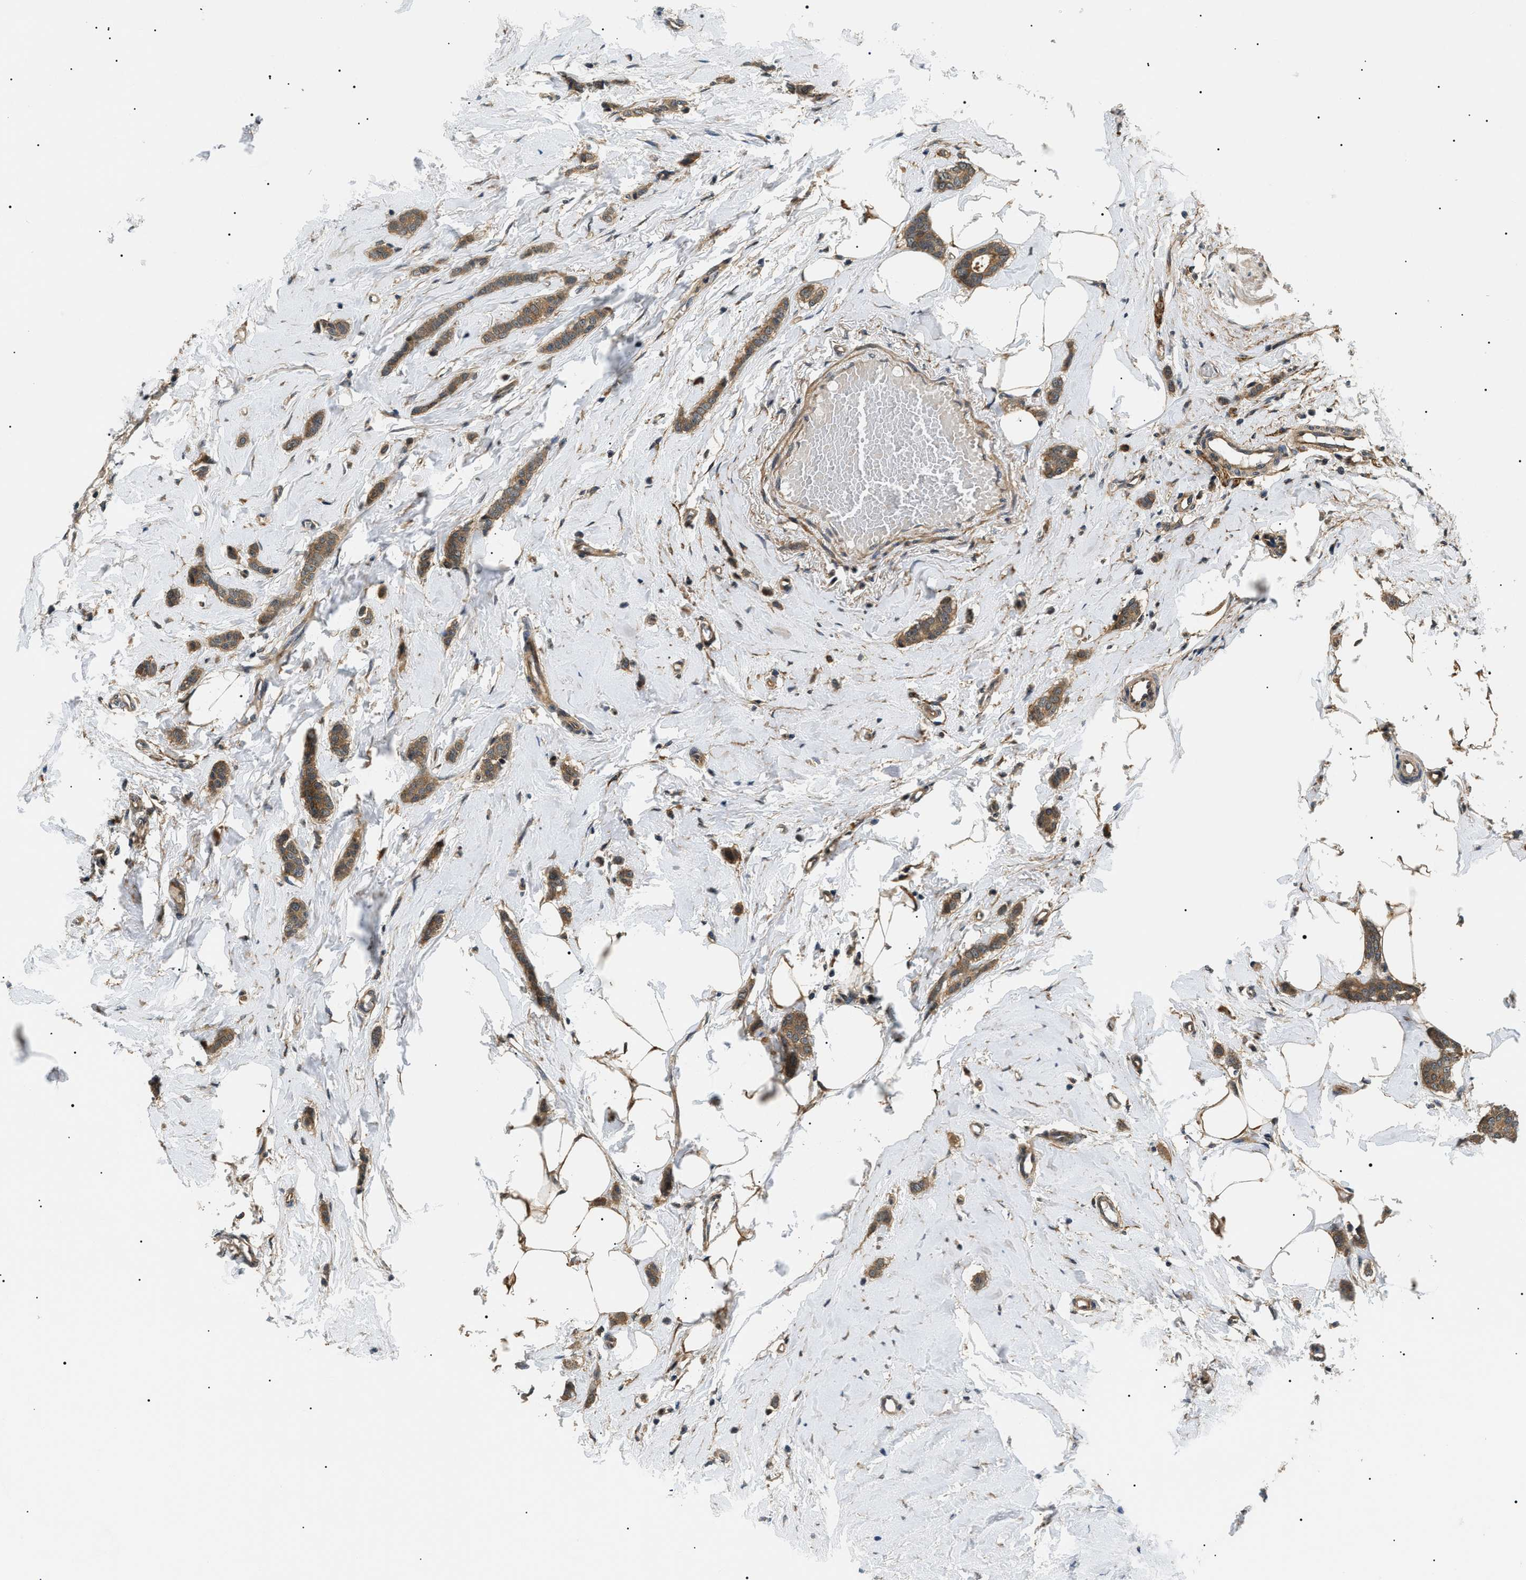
{"staining": {"intensity": "moderate", "quantity": ">75%", "location": "cytoplasmic/membranous"}, "tissue": "breast cancer", "cell_type": "Tumor cells", "image_type": "cancer", "snomed": [{"axis": "morphology", "description": "Lobular carcinoma"}, {"axis": "topography", "description": "Skin"}, {"axis": "topography", "description": "Breast"}], "caption": "A brown stain shows moderate cytoplasmic/membranous staining of a protein in human breast cancer (lobular carcinoma) tumor cells.", "gene": "ATP6AP1", "patient": {"sex": "female", "age": 46}}